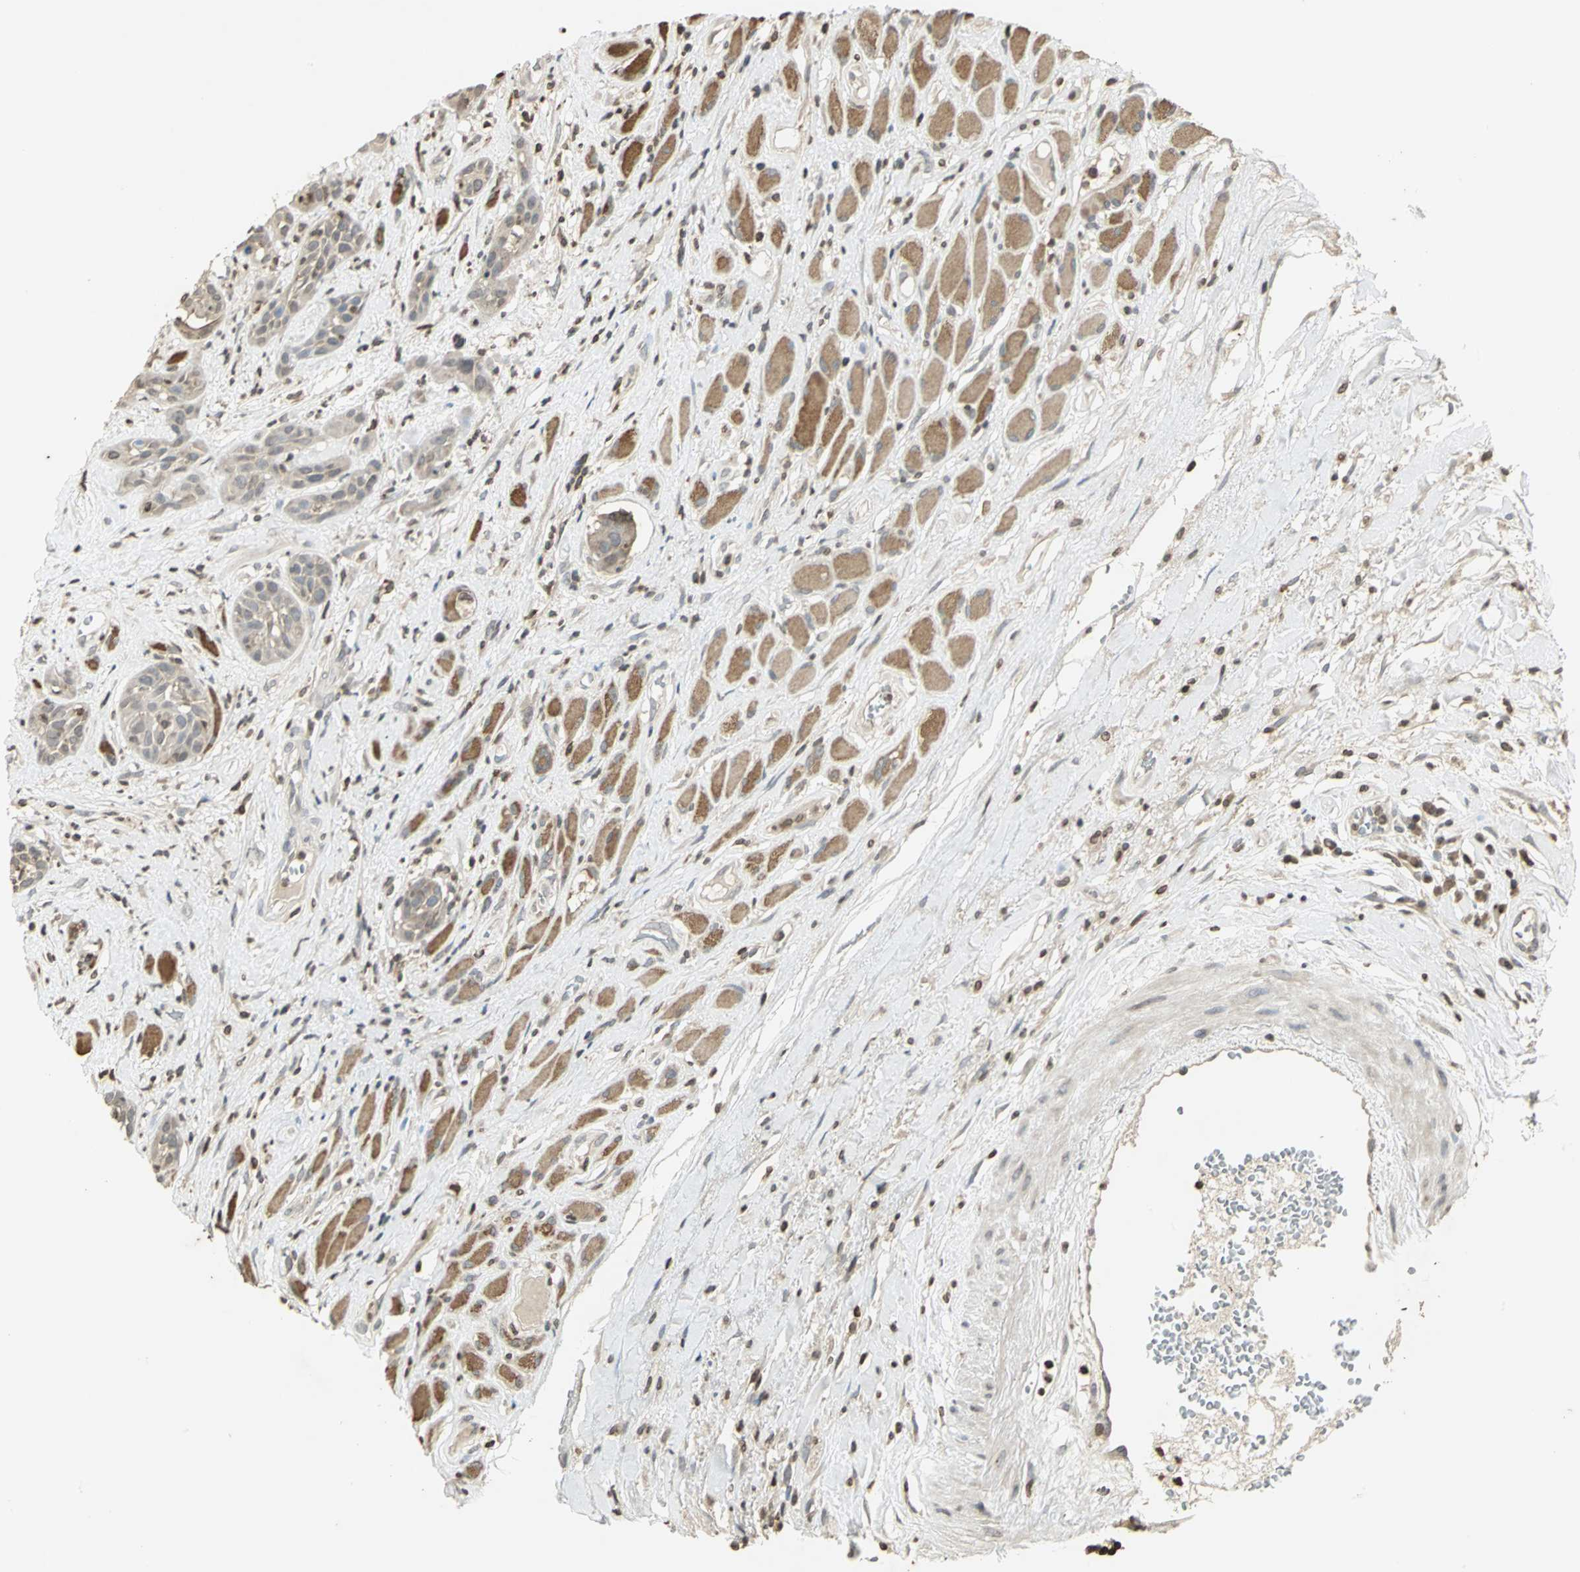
{"staining": {"intensity": "negative", "quantity": "none", "location": "none"}, "tissue": "head and neck cancer", "cell_type": "Tumor cells", "image_type": "cancer", "snomed": [{"axis": "morphology", "description": "Squamous cell carcinoma, NOS"}, {"axis": "topography", "description": "Head-Neck"}], "caption": "This is an immunohistochemistry (IHC) histopathology image of human head and neck squamous cell carcinoma. There is no staining in tumor cells.", "gene": "IL16", "patient": {"sex": "male", "age": 62}}